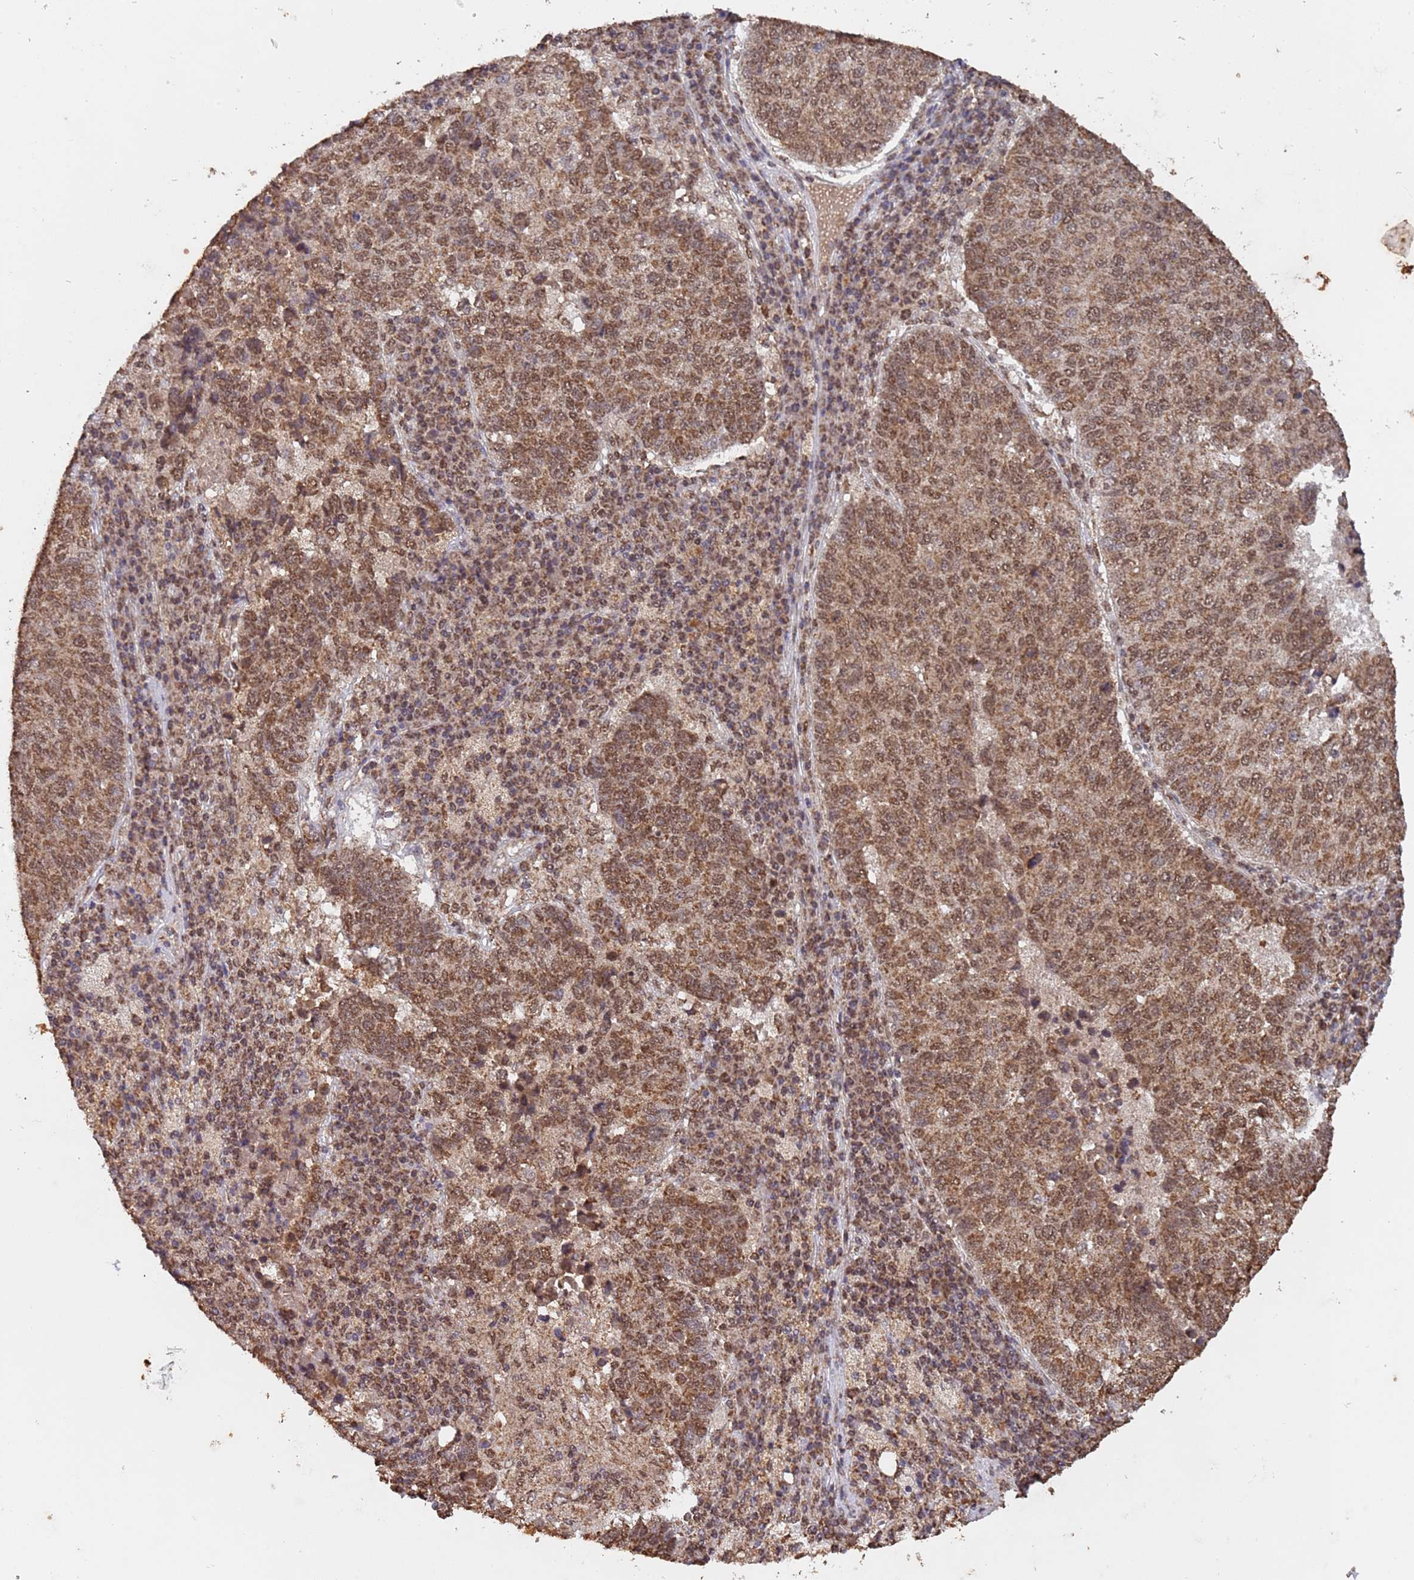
{"staining": {"intensity": "moderate", "quantity": ">75%", "location": "cytoplasmic/membranous,nuclear"}, "tissue": "lung cancer", "cell_type": "Tumor cells", "image_type": "cancer", "snomed": [{"axis": "morphology", "description": "Squamous cell carcinoma, NOS"}, {"axis": "topography", "description": "Lung"}], "caption": "An immunohistochemistry photomicrograph of neoplastic tissue is shown. Protein staining in brown highlights moderate cytoplasmic/membranous and nuclear positivity in lung cancer (squamous cell carcinoma) within tumor cells.", "gene": "HDAC10", "patient": {"sex": "male", "age": 73}}